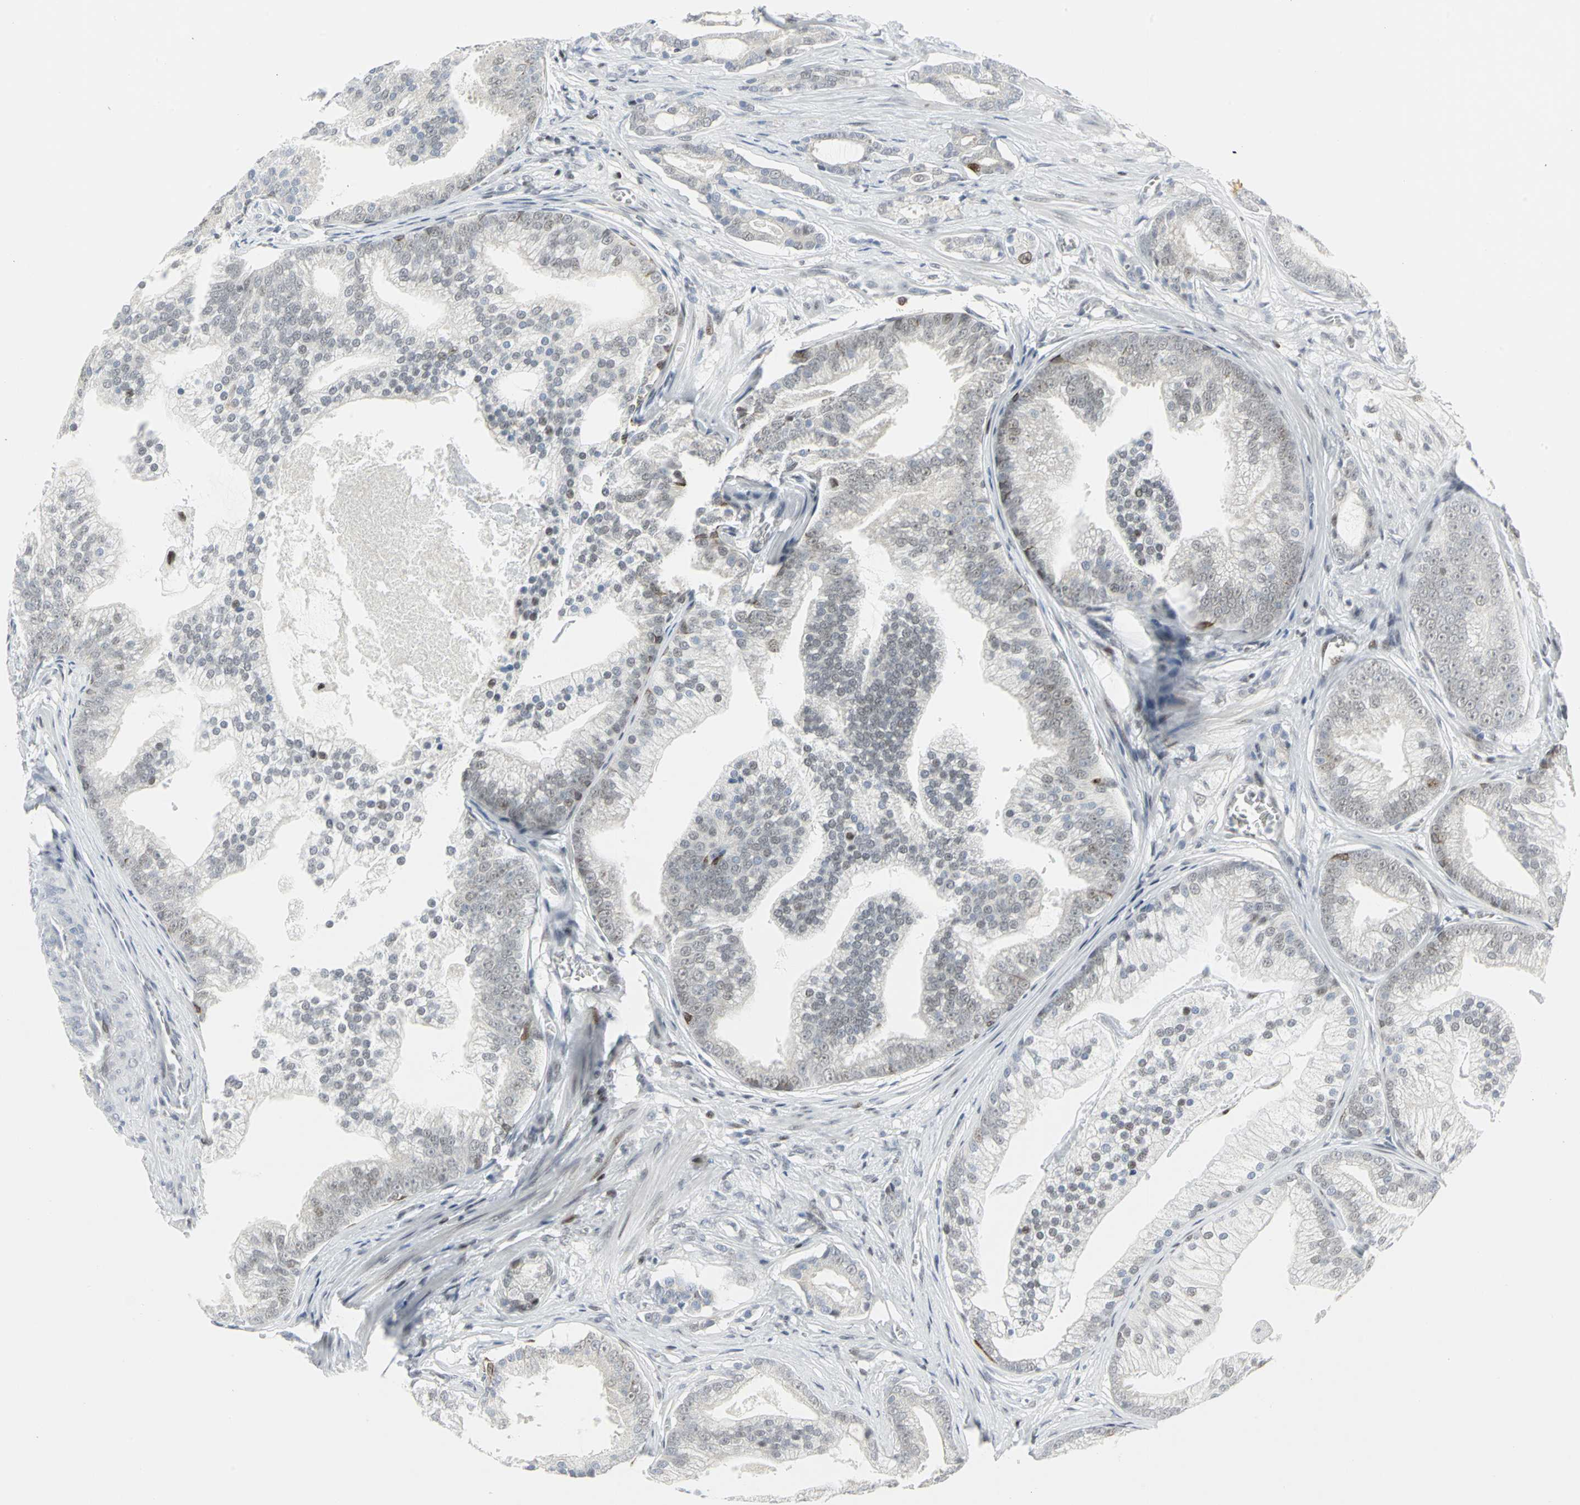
{"staining": {"intensity": "moderate", "quantity": "<25%", "location": "nuclear"}, "tissue": "prostate cancer", "cell_type": "Tumor cells", "image_type": "cancer", "snomed": [{"axis": "morphology", "description": "Adenocarcinoma, Low grade"}, {"axis": "topography", "description": "Prostate"}], "caption": "A high-resolution image shows IHC staining of prostate adenocarcinoma (low-grade), which exhibits moderate nuclear expression in approximately <25% of tumor cells.", "gene": "RPA1", "patient": {"sex": "male", "age": 58}}